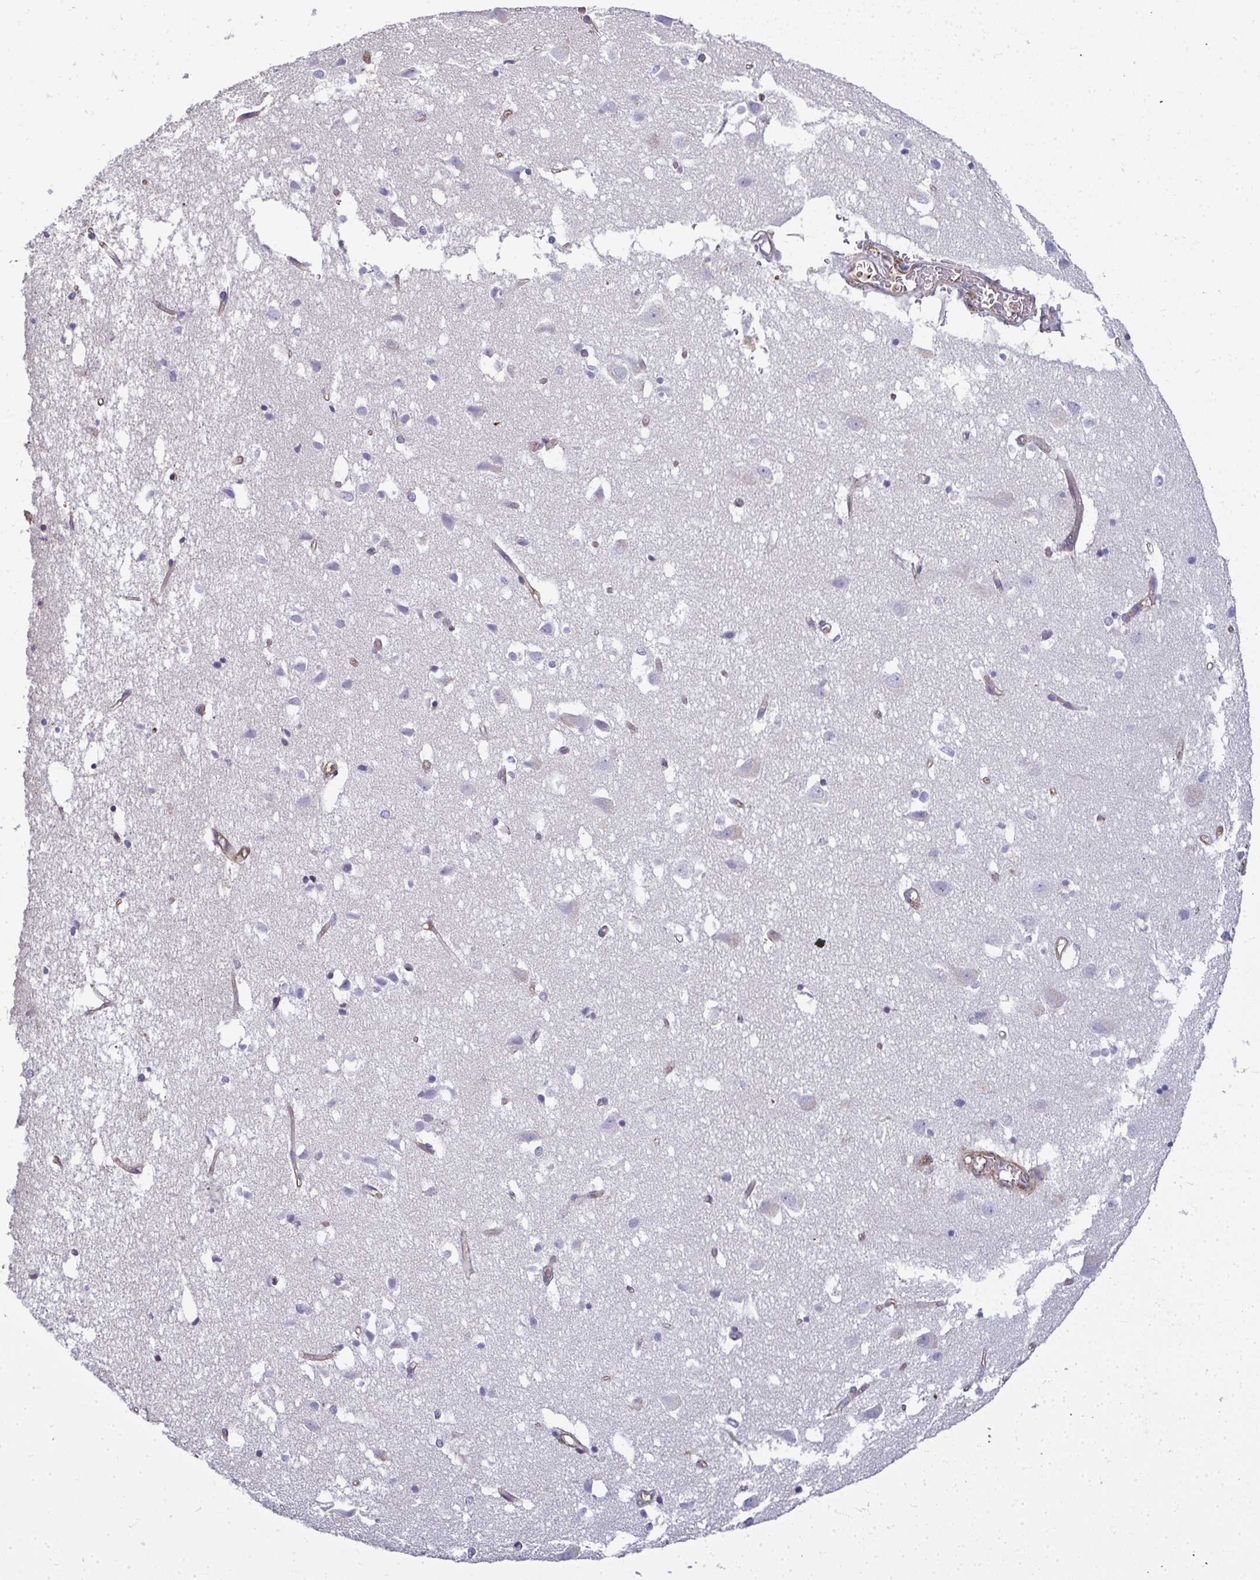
{"staining": {"intensity": "weak", "quantity": "25%-75%", "location": "nuclear"}, "tissue": "cerebral cortex", "cell_type": "Endothelial cells", "image_type": "normal", "snomed": [{"axis": "morphology", "description": "Normal tissue, NOS"}, {"axis": "topography", "description": "Cerebral cortex"}], "caption": "This micrograph displays benign cerebral cortex stained with immunohistochemistry (IHC) to label a protein in brown. The nuclear of endothelial cells show weak positivity for the protein. Nuclei are counter-stained blue.", "gene": "MYL1", "patient": {"sex": "male", "age": 70}}